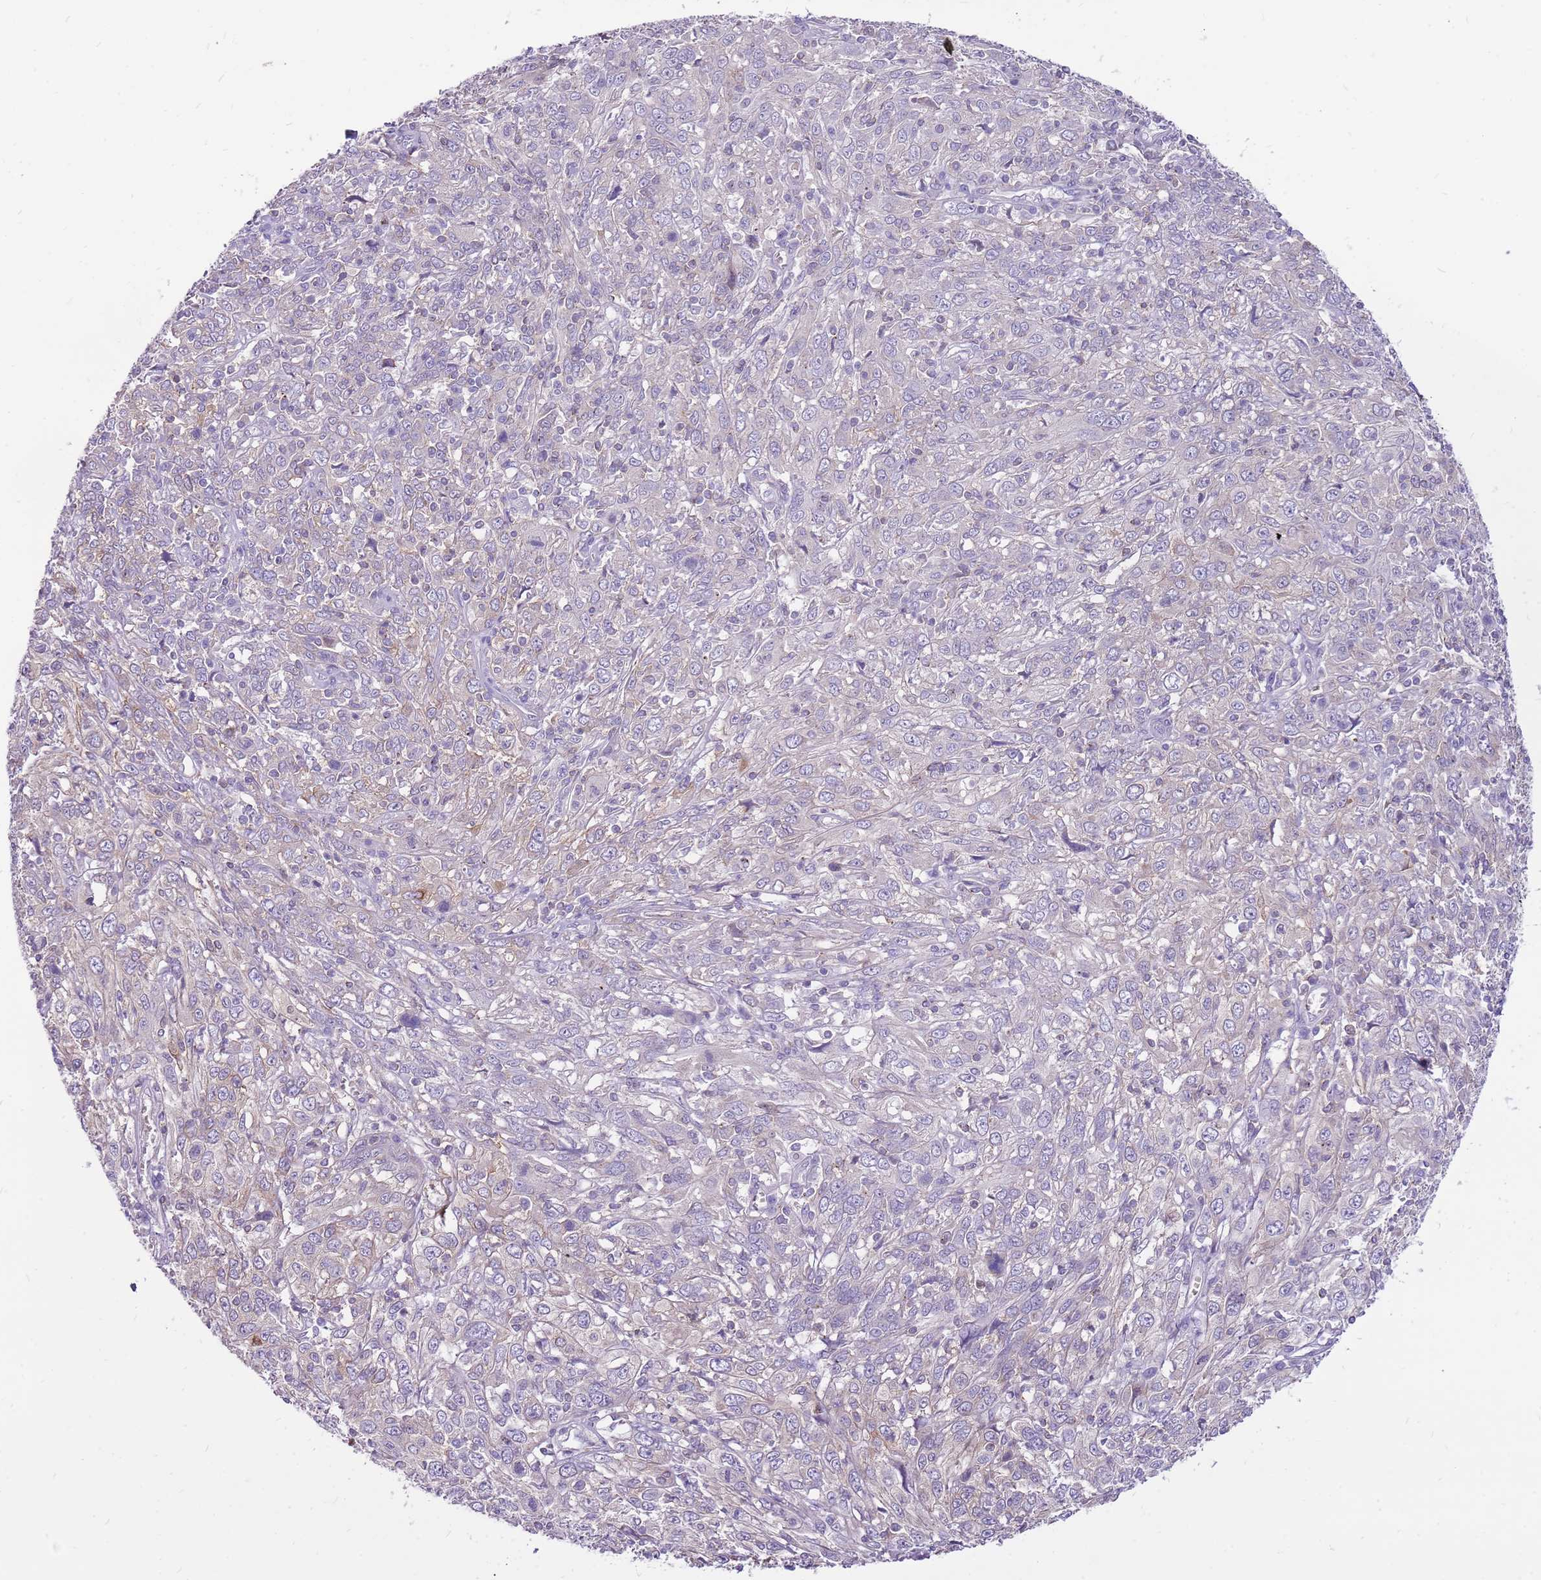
{"staining": {"intensity": "negative", "quantity": "none", "location": "none"}, "tissue": "cervical cancer", "cell_type": "Tumor cells", "image_type": "cancer", "snomed": [{"axis": "morphology", "description": "Squamous cell carcinoma, NOS"}, {"axis": "topography", "description": "Cervix"}], "caption": "Cervical cancer stained for a protein using immunohistochemistry (IHC) reveals no staining tumor cells.", "gene": "WDR90", "patient": {"sex": "female", "age": 46}}